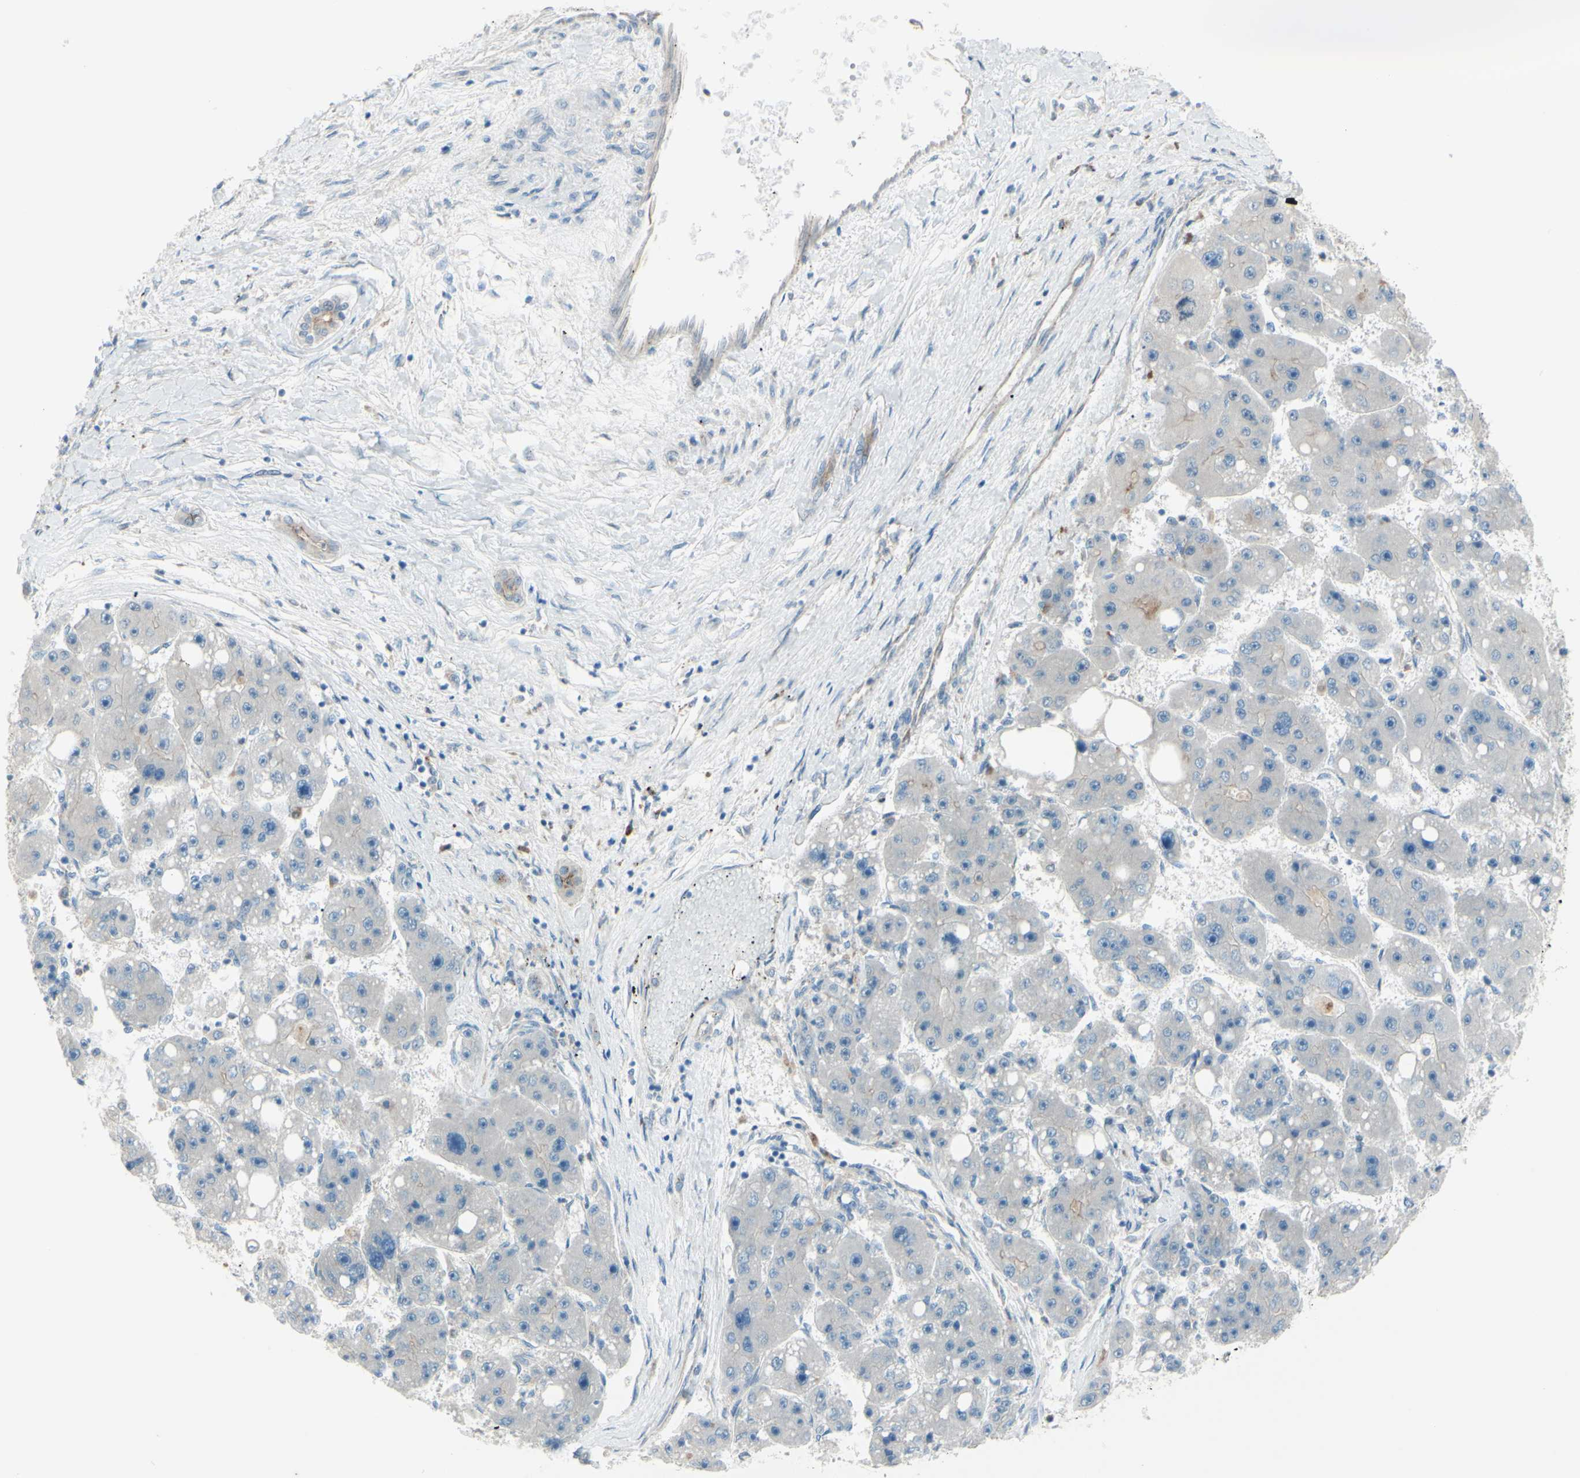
{"staining": {"intensity": "weak", "quantity": "<25%", "location": "cytoplasmic/membranous"}, "tissue": "liver cancer", "cell_type": "Tumor cells", "image_type": "cancer", "snomed": [{"axis": "morphology", "description": "Carcinoma, Hepatocellular, NOS"}, {"axis": "topography", "description": "Liver"}], "caption": "The photomicrograph demonstrates no significant expression in tumor cells of hepatocellular carcinoma (liver).", "gene": "LMTK2", "patient": {"sex": "female", "age": 61}}